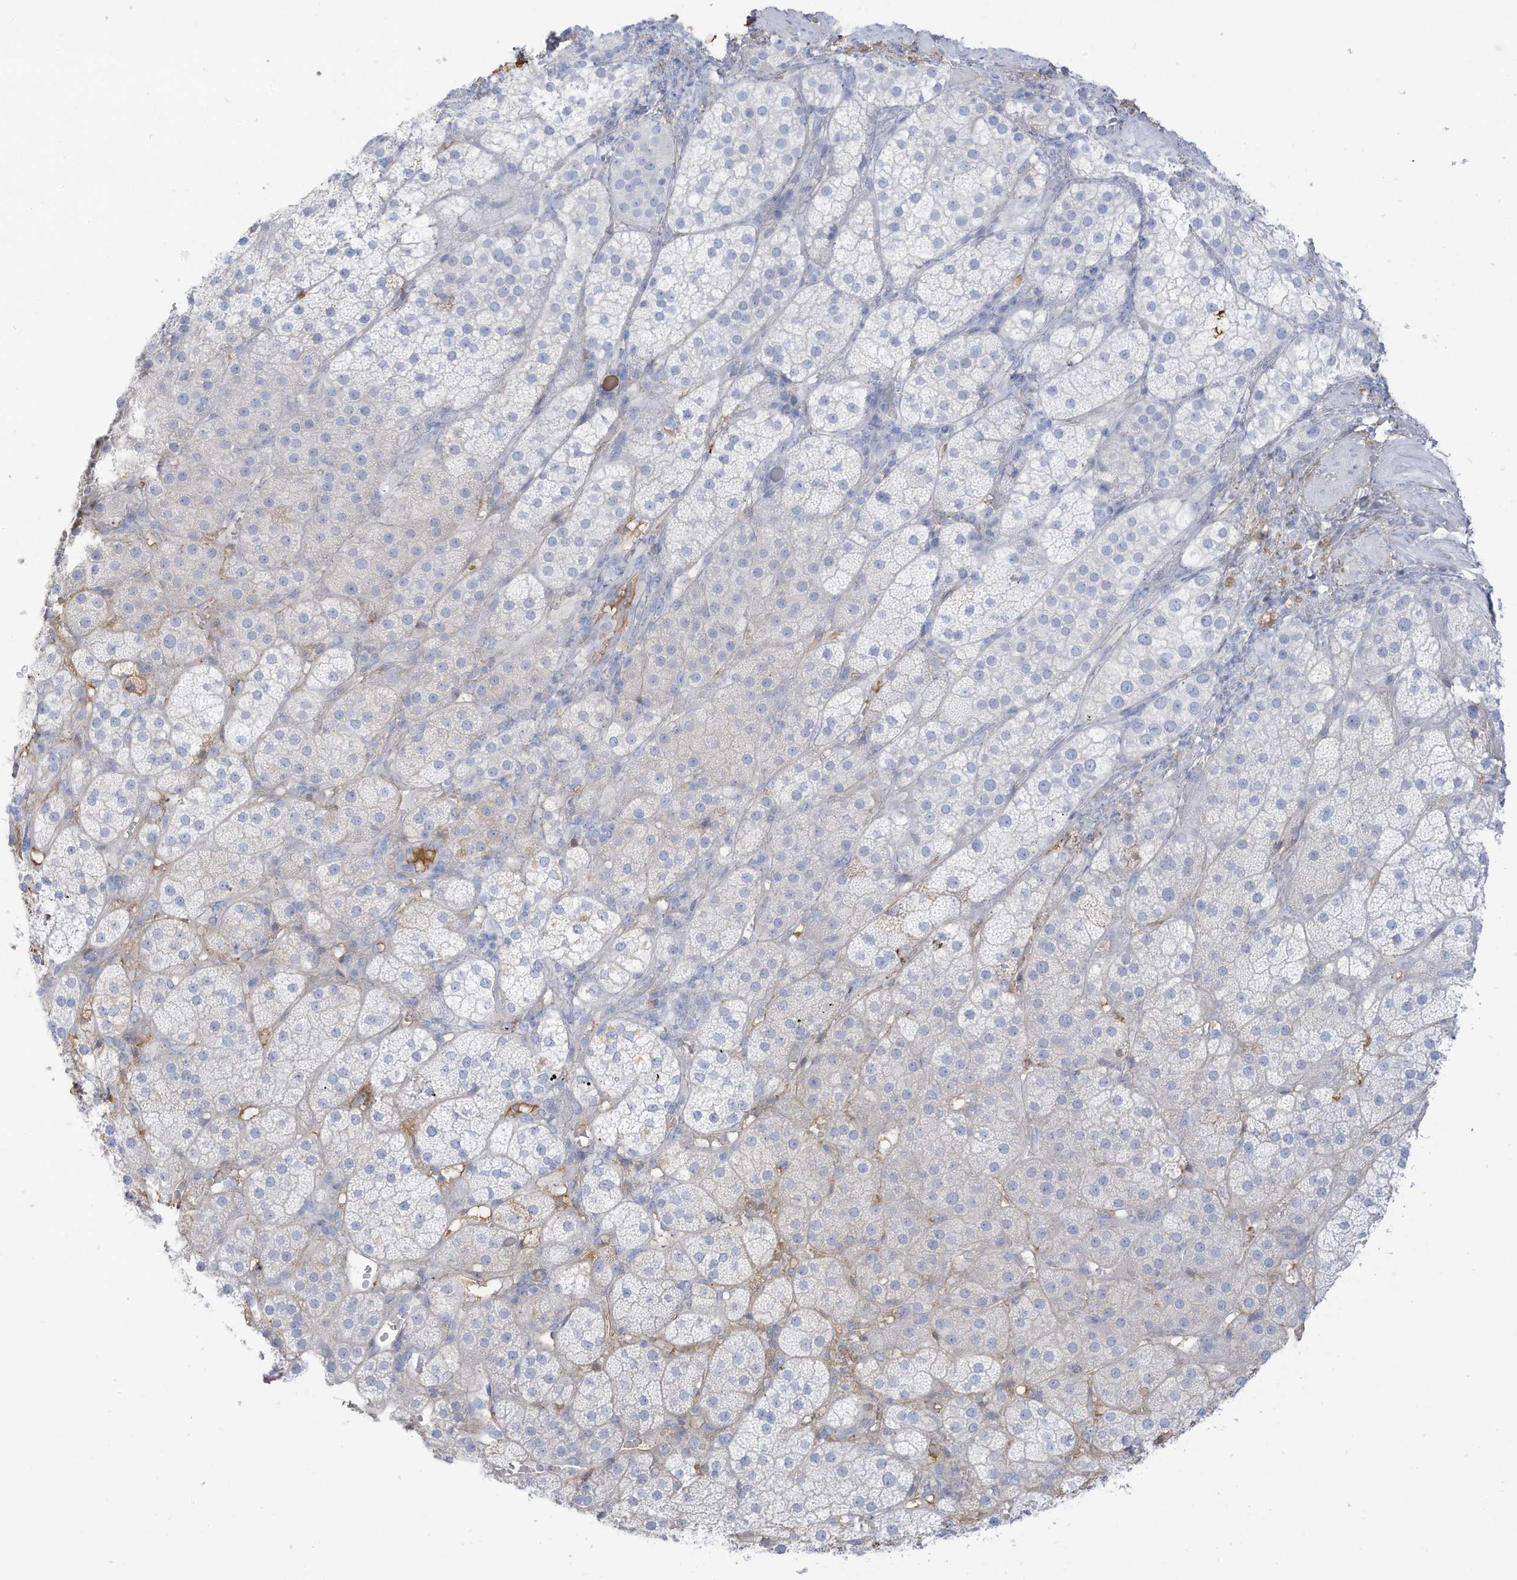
{"staining": {"intensity": "negative", "quantity": "none", "location": "none"}, "tissue": "adrenal gland", "cell_type": "Glandular cells", "image_type": "normal", "snomed": [{"axis": "morphology", "description": "Normal tissue, NOS"}, {"axis": "topography", "description": "Adrenal gland"}], "caption": "A high-resolution micrograph shows immunohistochemistry staining of benign adrenal gland, which exhibits no significant staining in glandular cells.", "gene": "HSD17B13", "patient": {"sex": "male", "age": 57}}